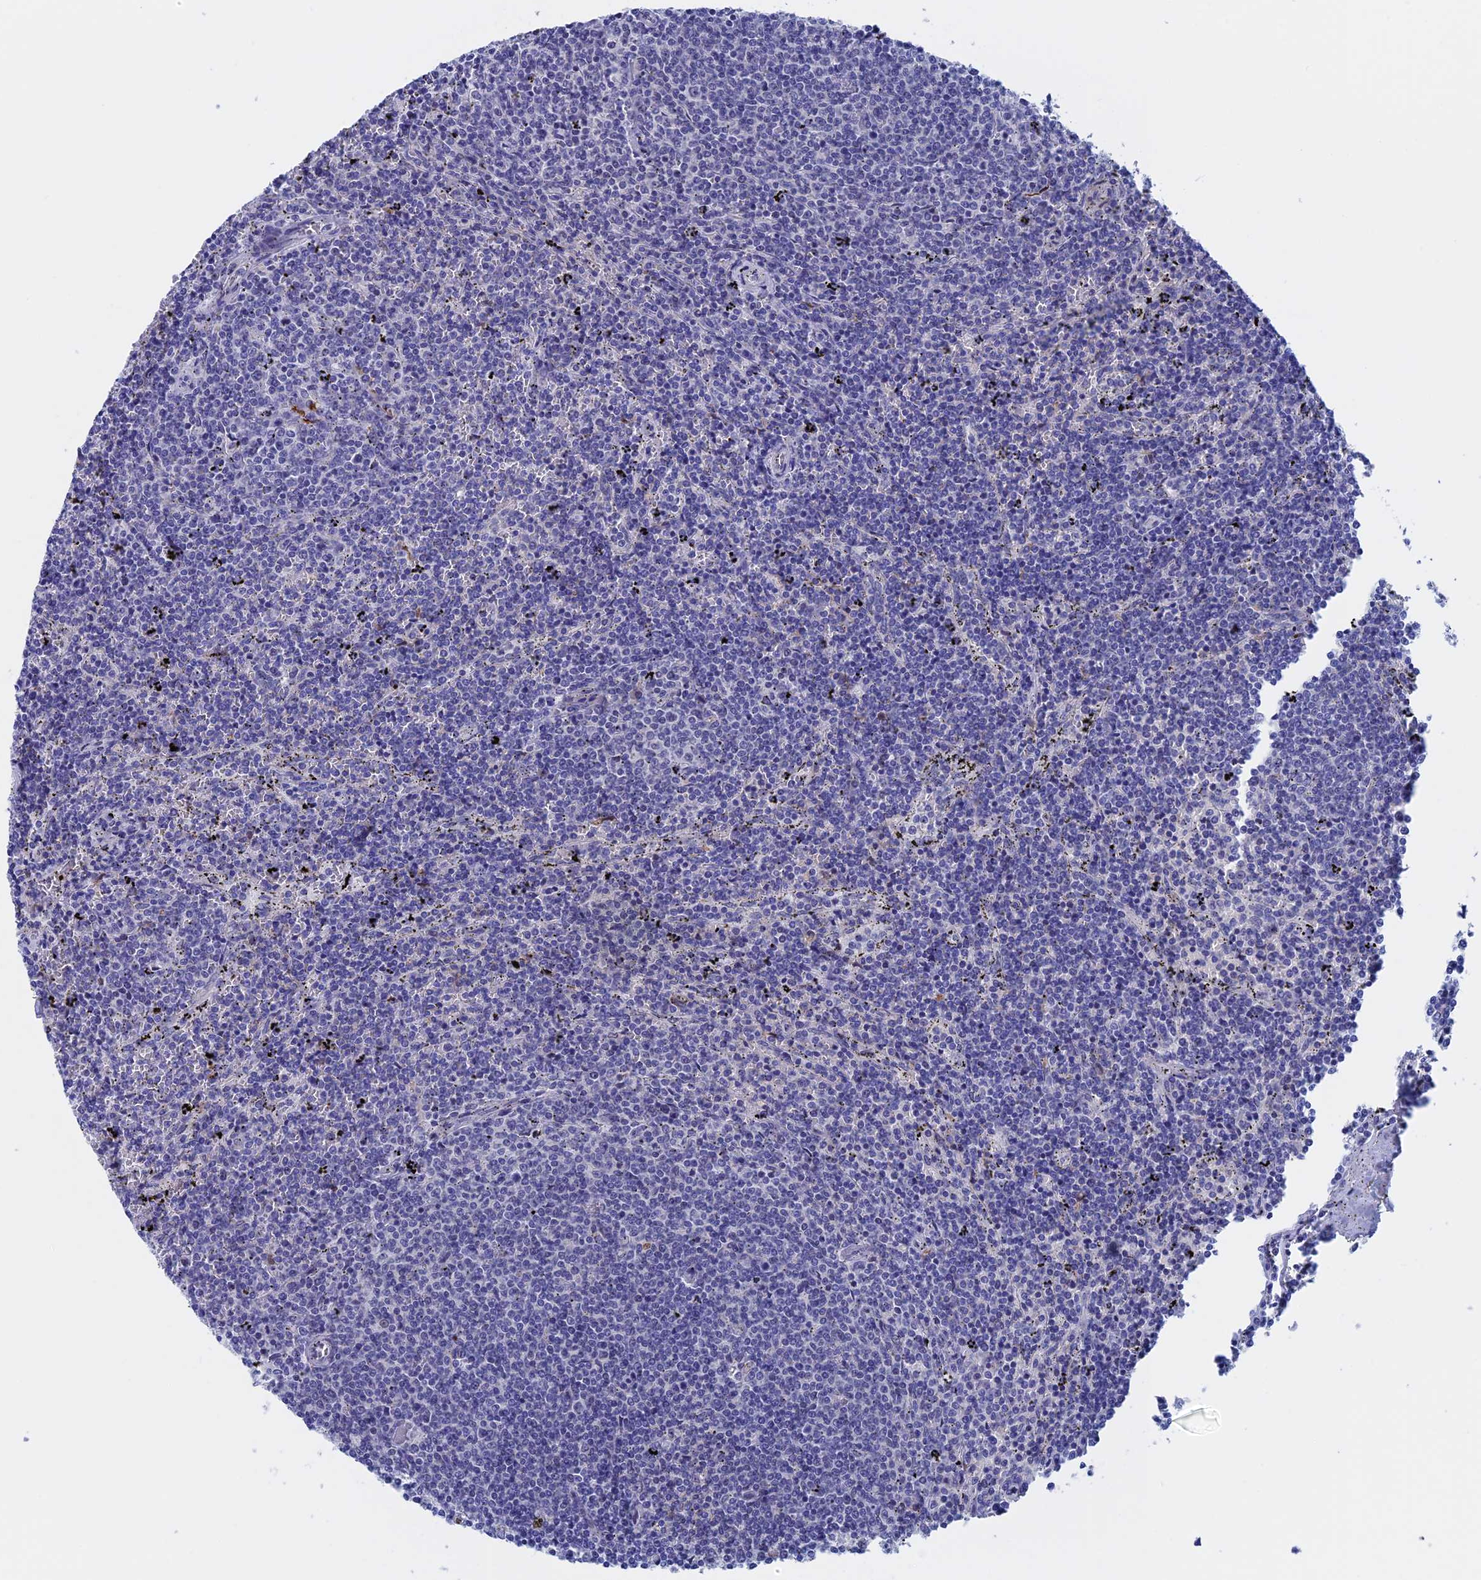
{"staining": {"intensity": "negative", "quantity": "none", "location": "none"}, "tissue": "lymphoma", "cell_type": "Tumor cells", "image_type": "cancer", "snomed": [{"axis": "morphology", "description": "Malignant lymphoma, non-Hodgkin's type, Low grade"}, {"axis": "topography", "description": "Spleen"}], "caption": "Immunohistochemistry of human lymphoma reveals no positivity in tumor cells.", "gene": "WDR83", "patient": {"sex": "female", "age": 50}}